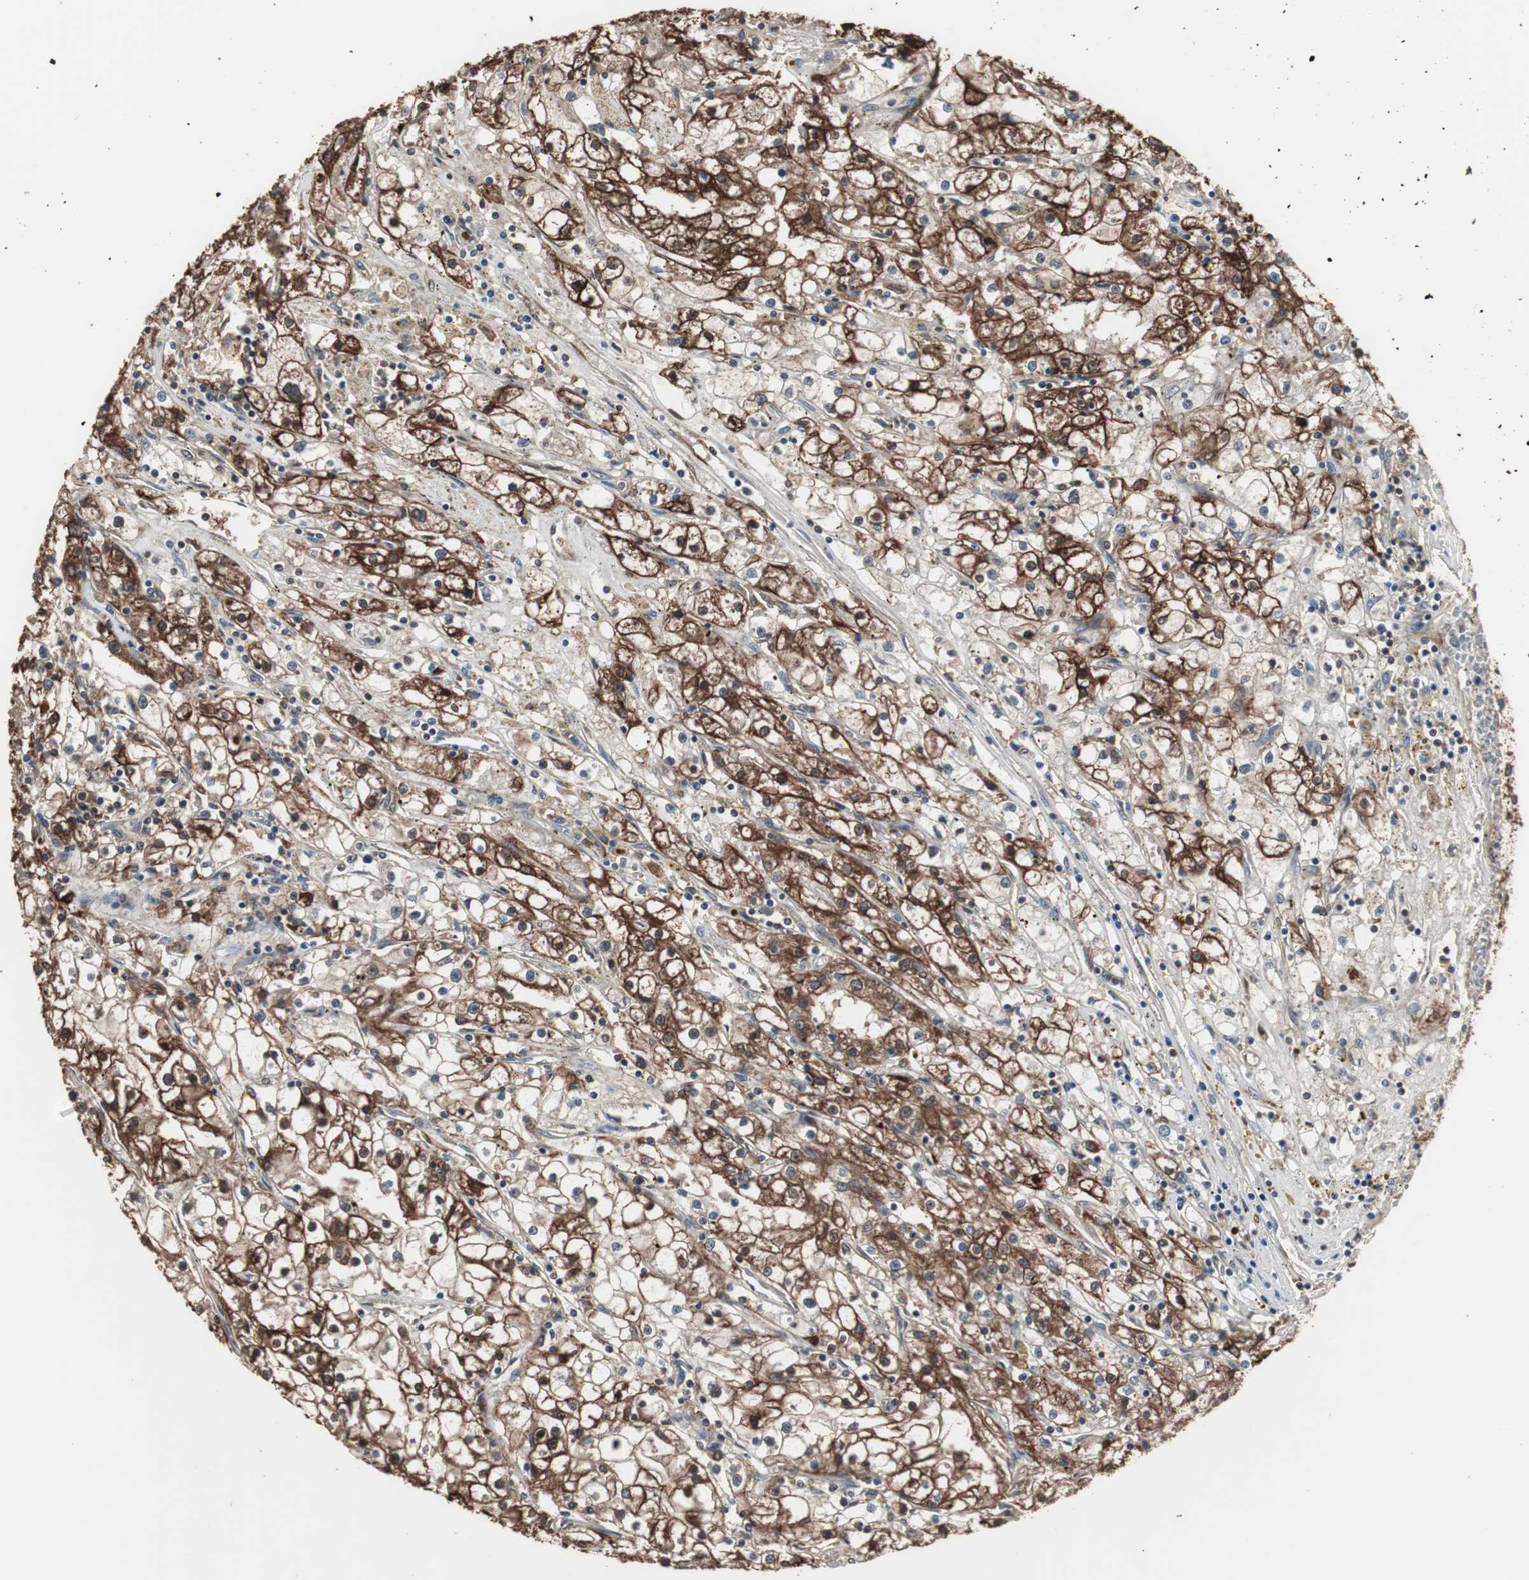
{"staining": {"intensity": "strong", "quantity": "25%-75%", "location": "cytoplasmic/membranous"}, "tissue": "renal cancer", "cell_type": "Tumor cells", "image_type": "cancer", "snomed": [{"axis": "morphology", "description": "Adenocarcinoma, NOS"}, {"axis": "topography", "description": "Kidney"}], "caption": "This histopathology image displays immunohistochemistry (IHC) staining of renal cancer (adenocarcinoma), with high strong cytoplasmic/membranous expression in approximately 25%-75% of tumor cells.", "gene": "HPRT1", "patient": {"sex": "male", "age": 56}}